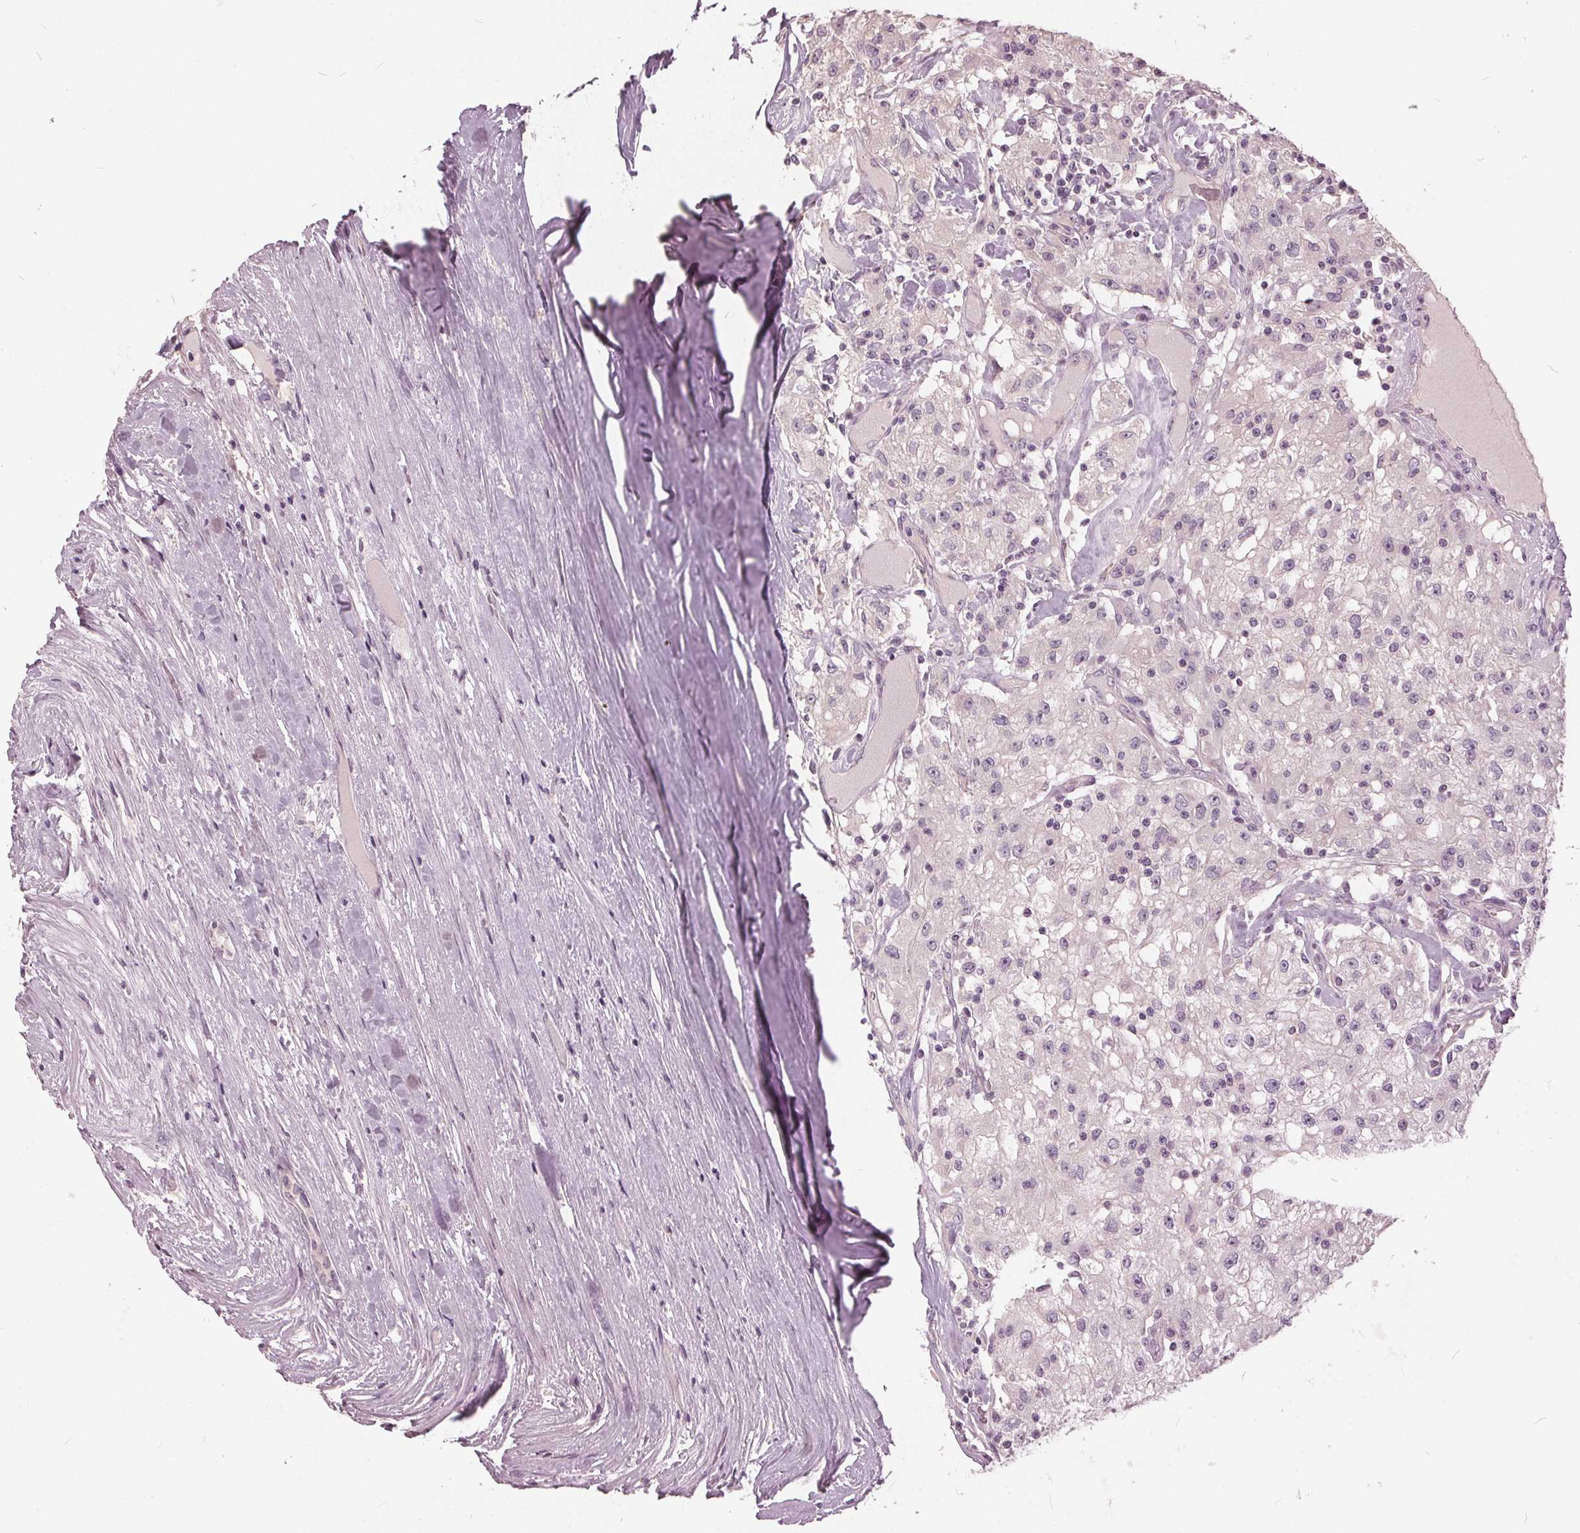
{"staining": {"intensity": "negative", "quantity": "none", "location": "none"}, "tissue": "renal cancer", "cell_type": "Tumor cells", "image_type": "cancer", "snomed": [{"axis": "morphology", "description": "Adenocarcinoma, NOS"}, {"axis": "topography", "description": "Kidney"}], "caption": "Tumor cells show no significant protein expression in renal cancer (adenocarcinoma).", "gene": "KLK13", "patient": {"sex": "female", "age": 67}}